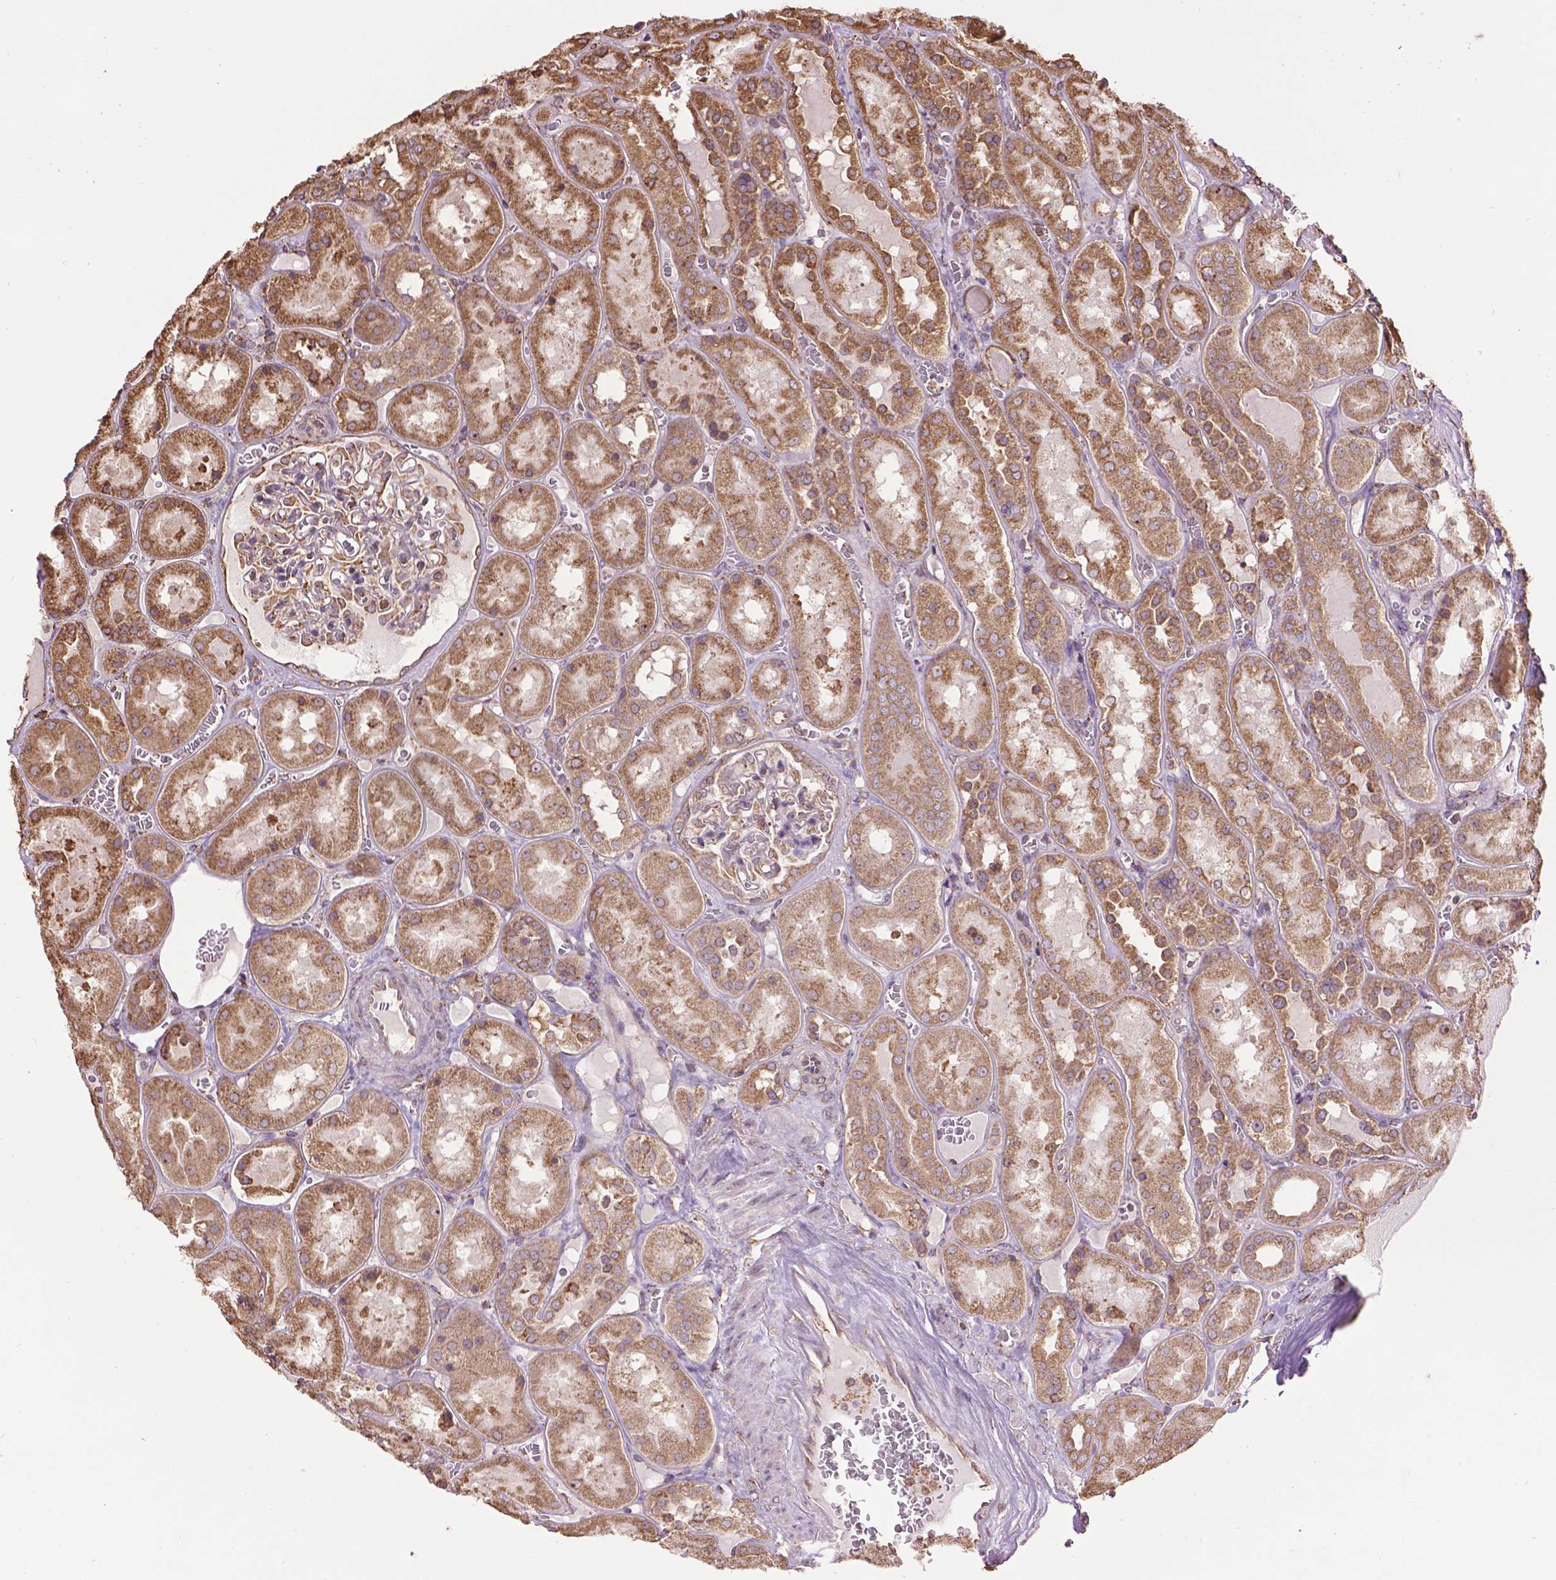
{"staining": {"intensity": "weak", "quantity": "25%-75%", "location": "cytoplasmic/membranous"}, "tissue": "kidney", "cell_type": "Cells in glomeruli", "image_type": "normal", "snomed": [{"axis": "morphology", "description": "Normal tissue, NOS"}, {"axis": "topography", "description": "Kidney"}], "caption": "Kidney stained with immunohistochemistry reveals weak cytoplasmic/membranous expression in about 25%-75% of cells in glomeruli.", "gene": "PPP2R5E", "patient": {"sex": "male", "age": 73}}